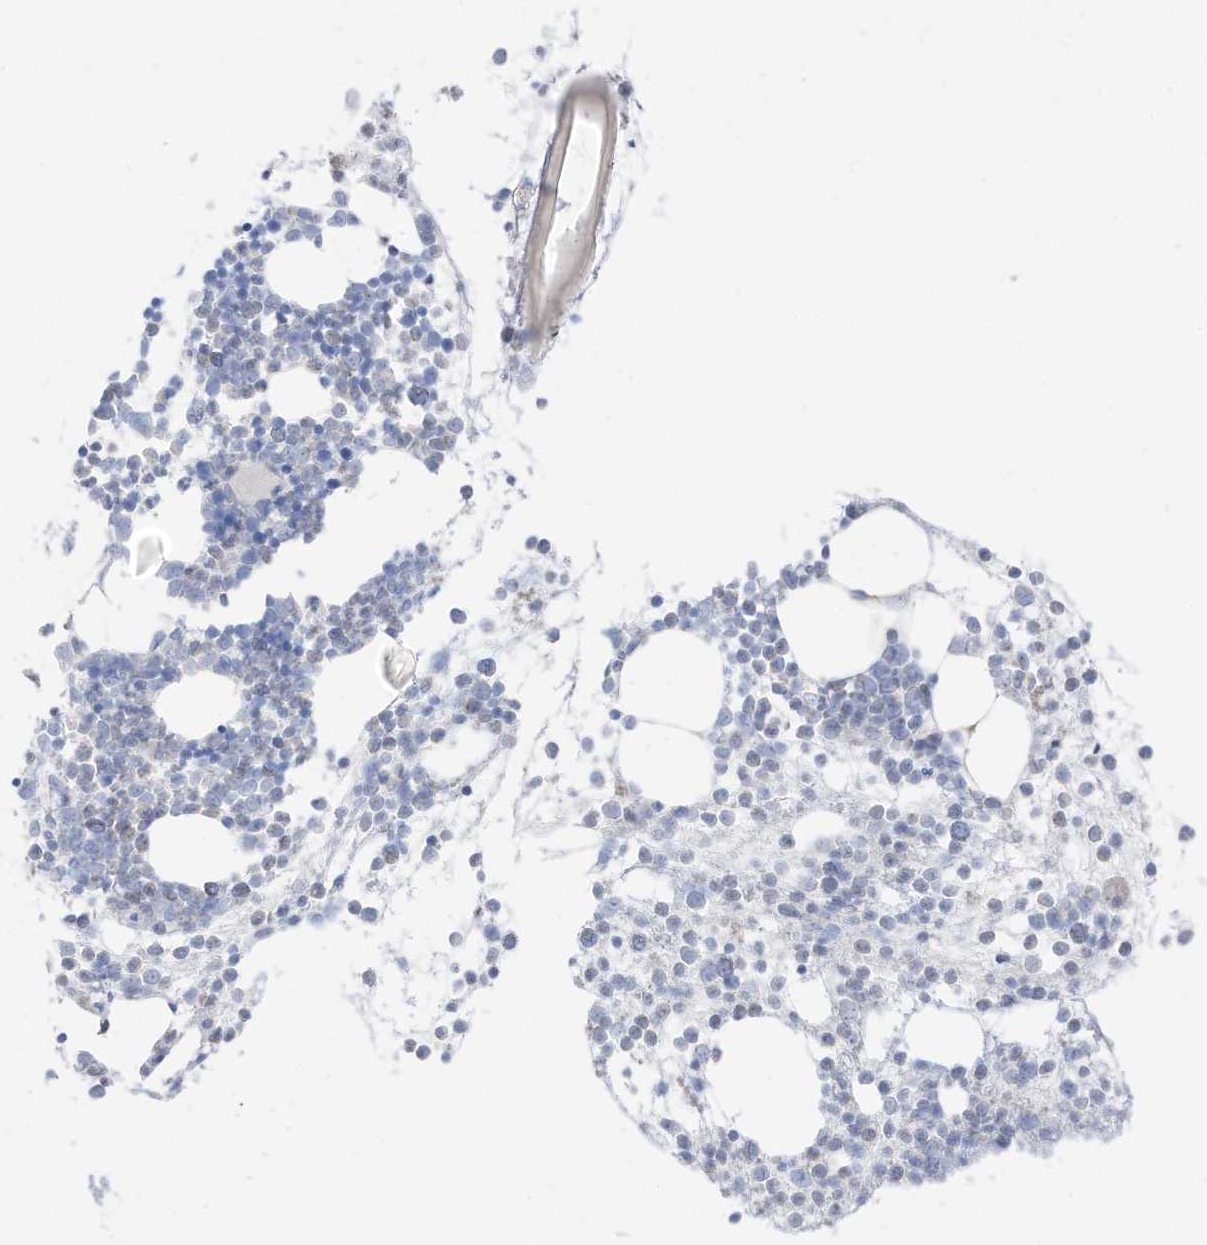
{"staining": {"intensity": "negative", "quantity": "none", "location": "none"}, "tissue": "bone marrow", "cell_type": "Hematopoietic cells", "image_type": "normal", "snomed": [{"axis": "morphology", "description": "Normal tissue, NOS"}, {"axis": "topography", "description": "Bone marrow"}], "caption": "This is an IHC micrograph of normal bone marrow. There is no positivity in hematopoietic cells.", "gene": "ETHE1", "patient": {"sex": "male", "age": 54}}